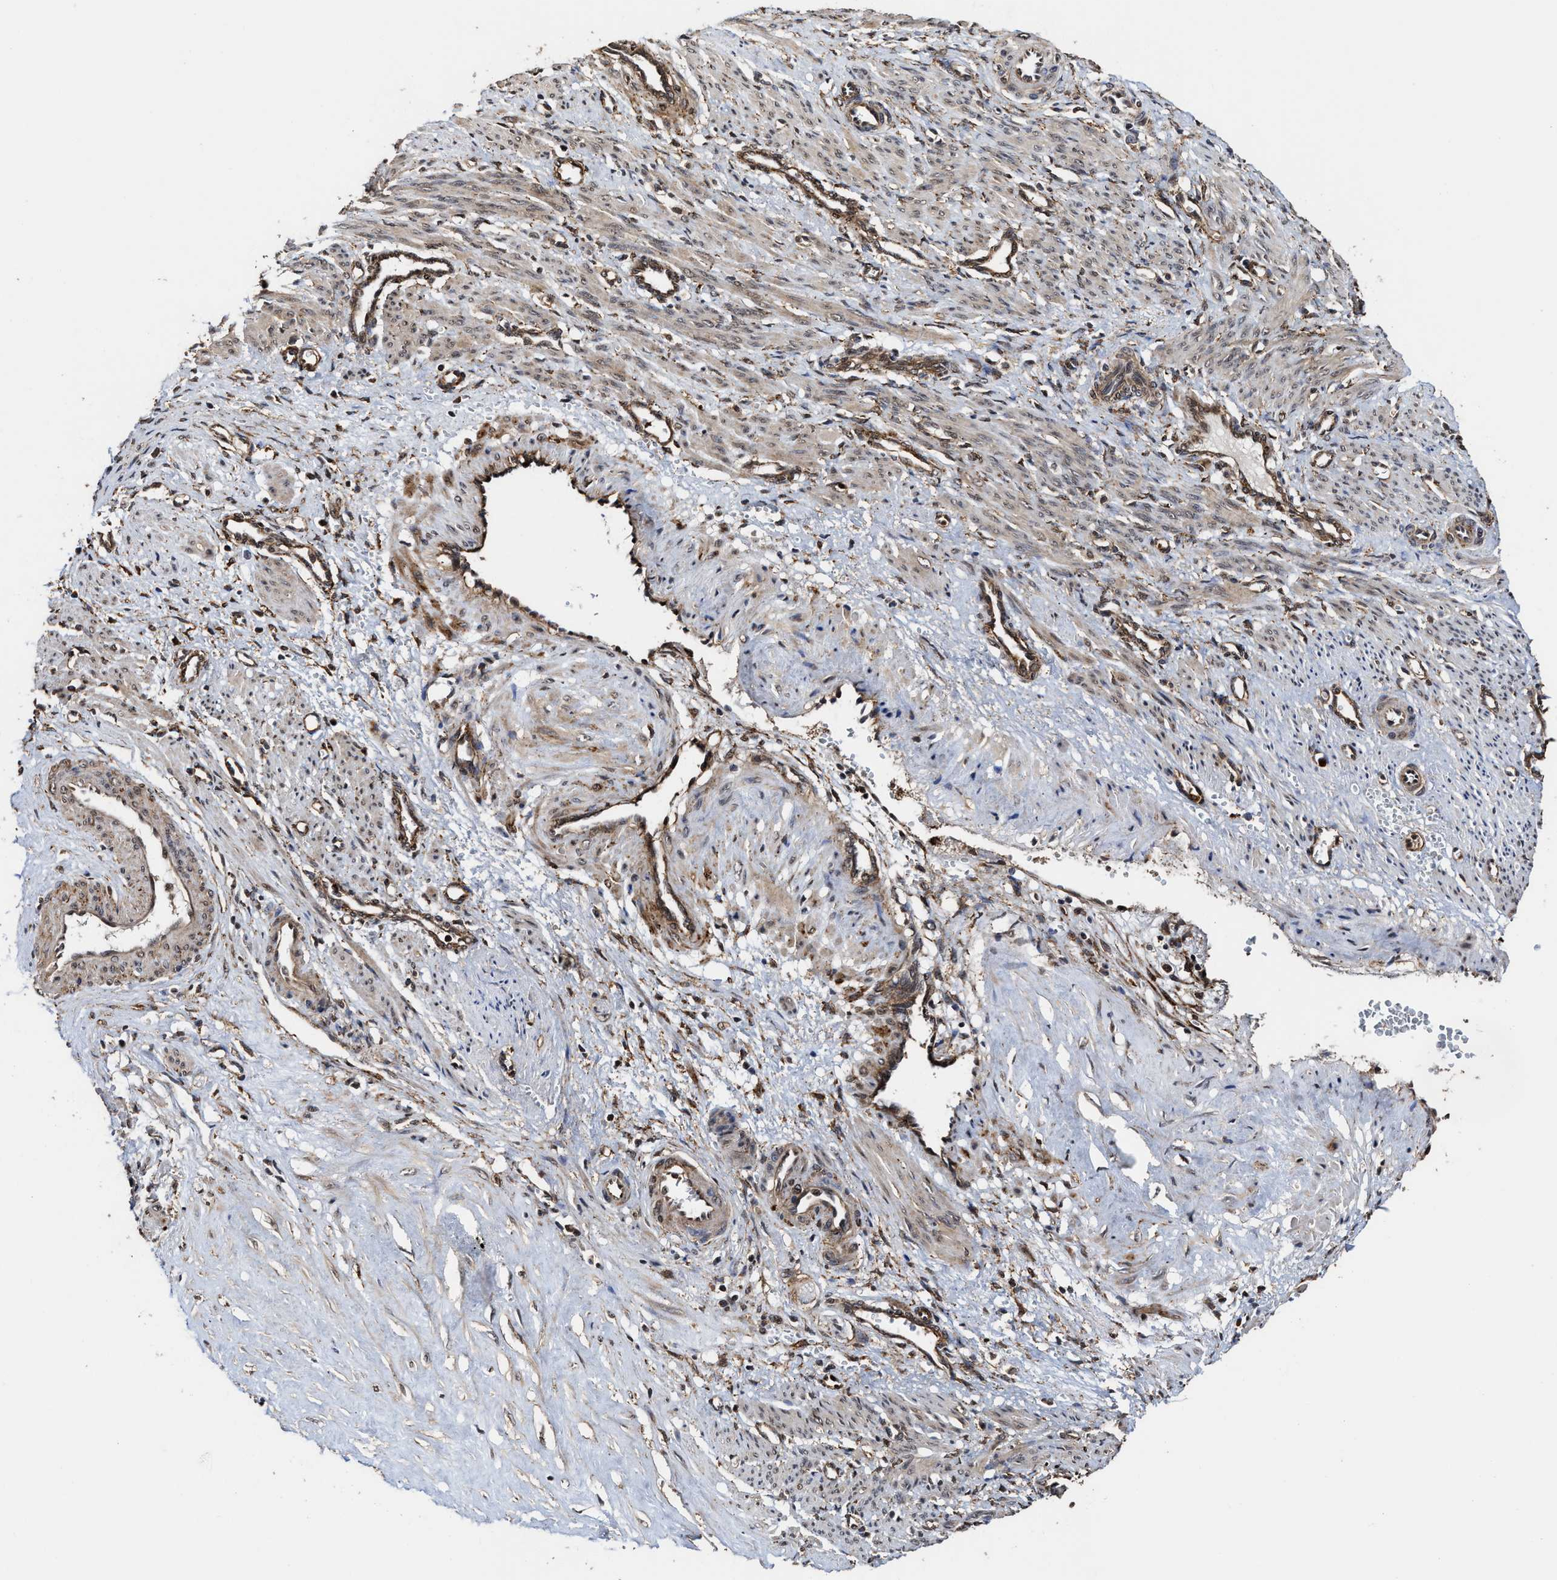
{"staining": {"intensity": "moderate", "quantity": ">75%", "location": "cytoplasmic/membranous"}, "tissue": "smooth muscle", "cell_type": "Smooth muscle cells", "image_type": "normal", "snomed": [{"axis": "morphology", "description": "Normal tissue, NOS"}, {"axis": "topography", "description": "Endometrium"}], "caption": "Immunohistochemical staining of benign smooth muscle exhibits moderate cytoplasmic/membranous protein expression in about >75% of smooth muscle cells. (brown staining indicates protein expression, while blue staining denotes nuclei).", "gene": "SEPTIN2", "patient": {"sex": "female", "age": 33}}